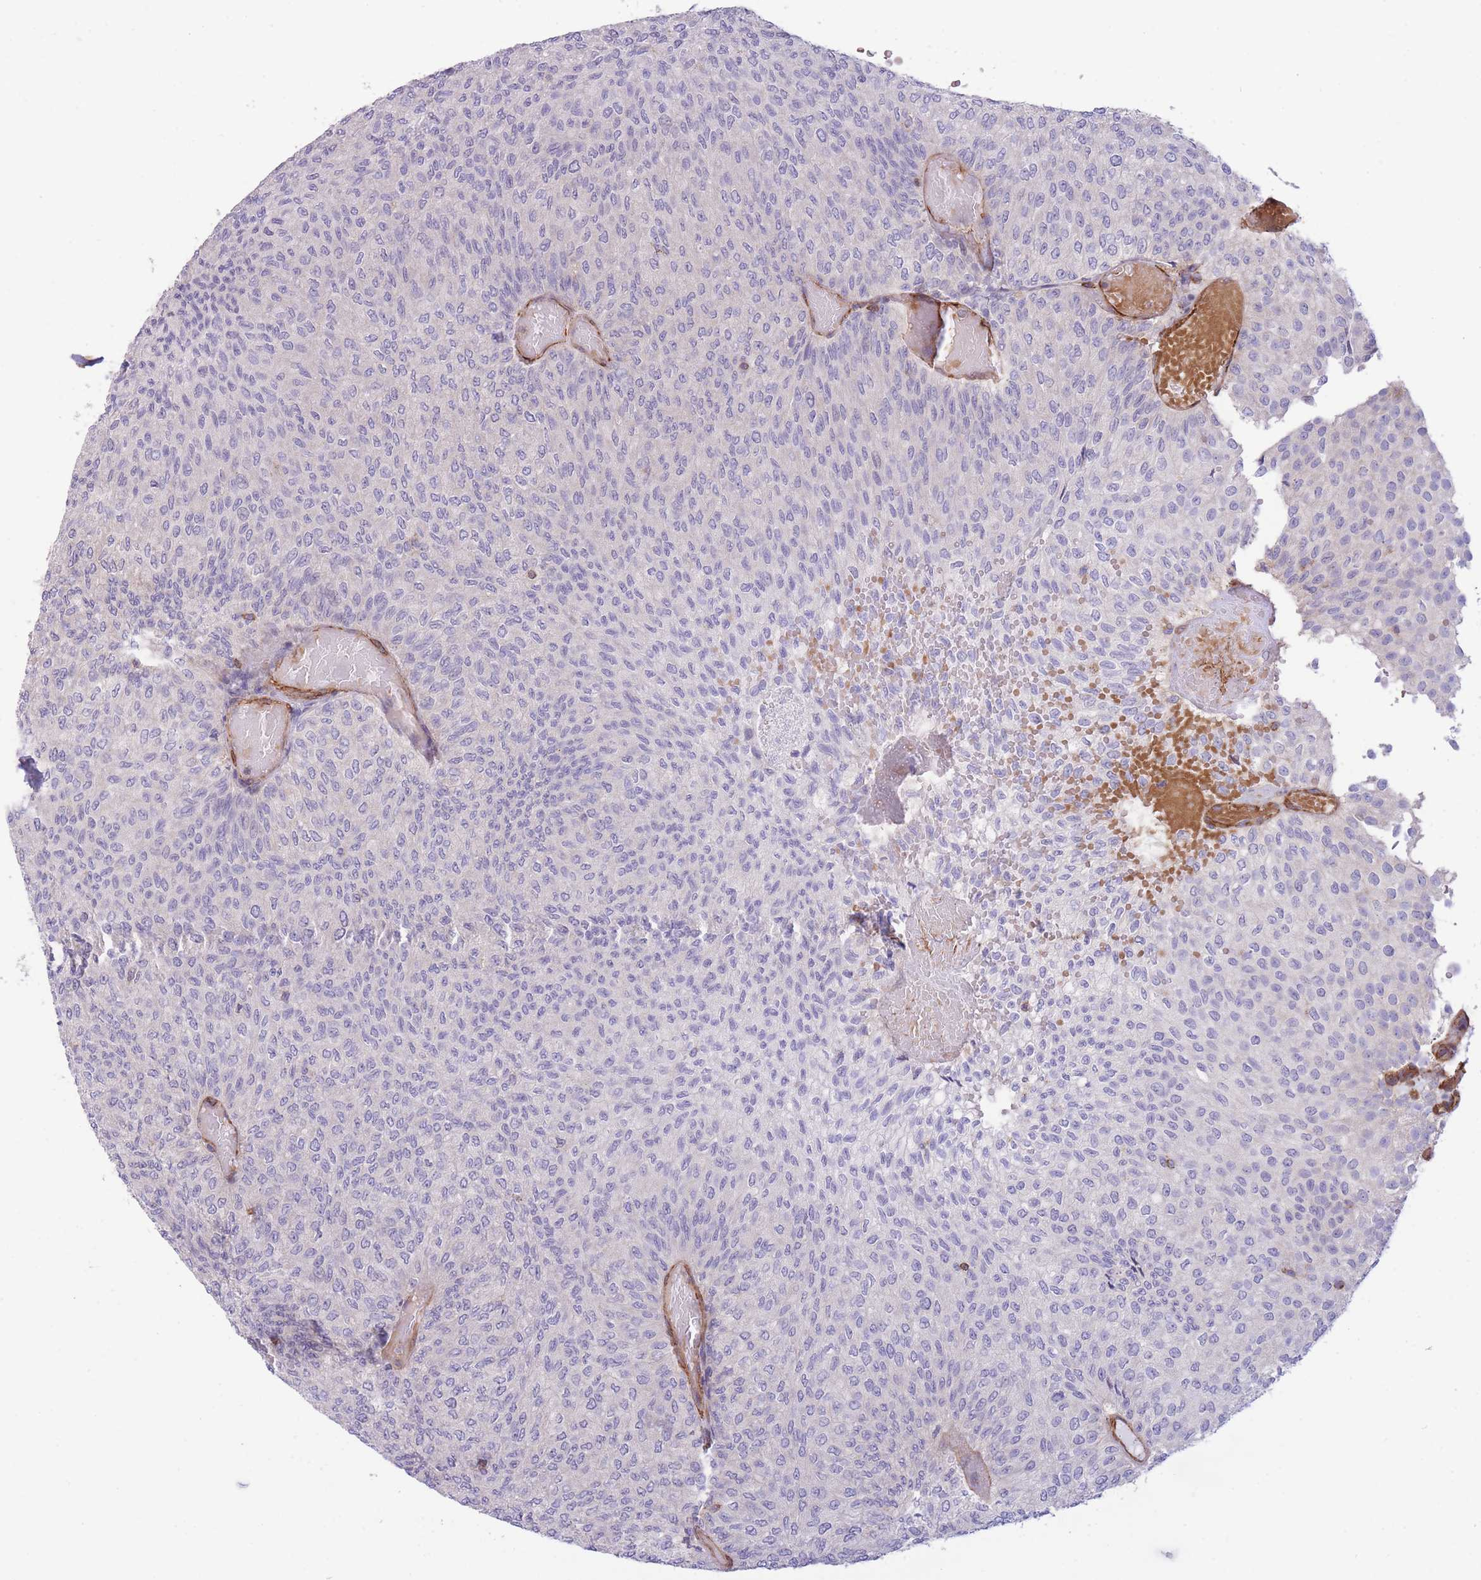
{"staining": {"intensity": "negative", "quantity": "none", "location": "none"}, "tissue": "urothelial cancer", "cell_type": "Tumor cells", "image_type": "cancer", "snomed": [{"axis": "morphology", "description": "Urothelial carcinoma, Low grade"}, {"axis": "topography", "description": "Urinary bladder"}], "caption": "An IHC histopathology image of low-grade urothelial carcinoma is shown. There is no staining in tumor cells of low-grade urothelial carcinoma.", "gene": "CDC25B", "patient": {"sex": "male", "age": 78}}